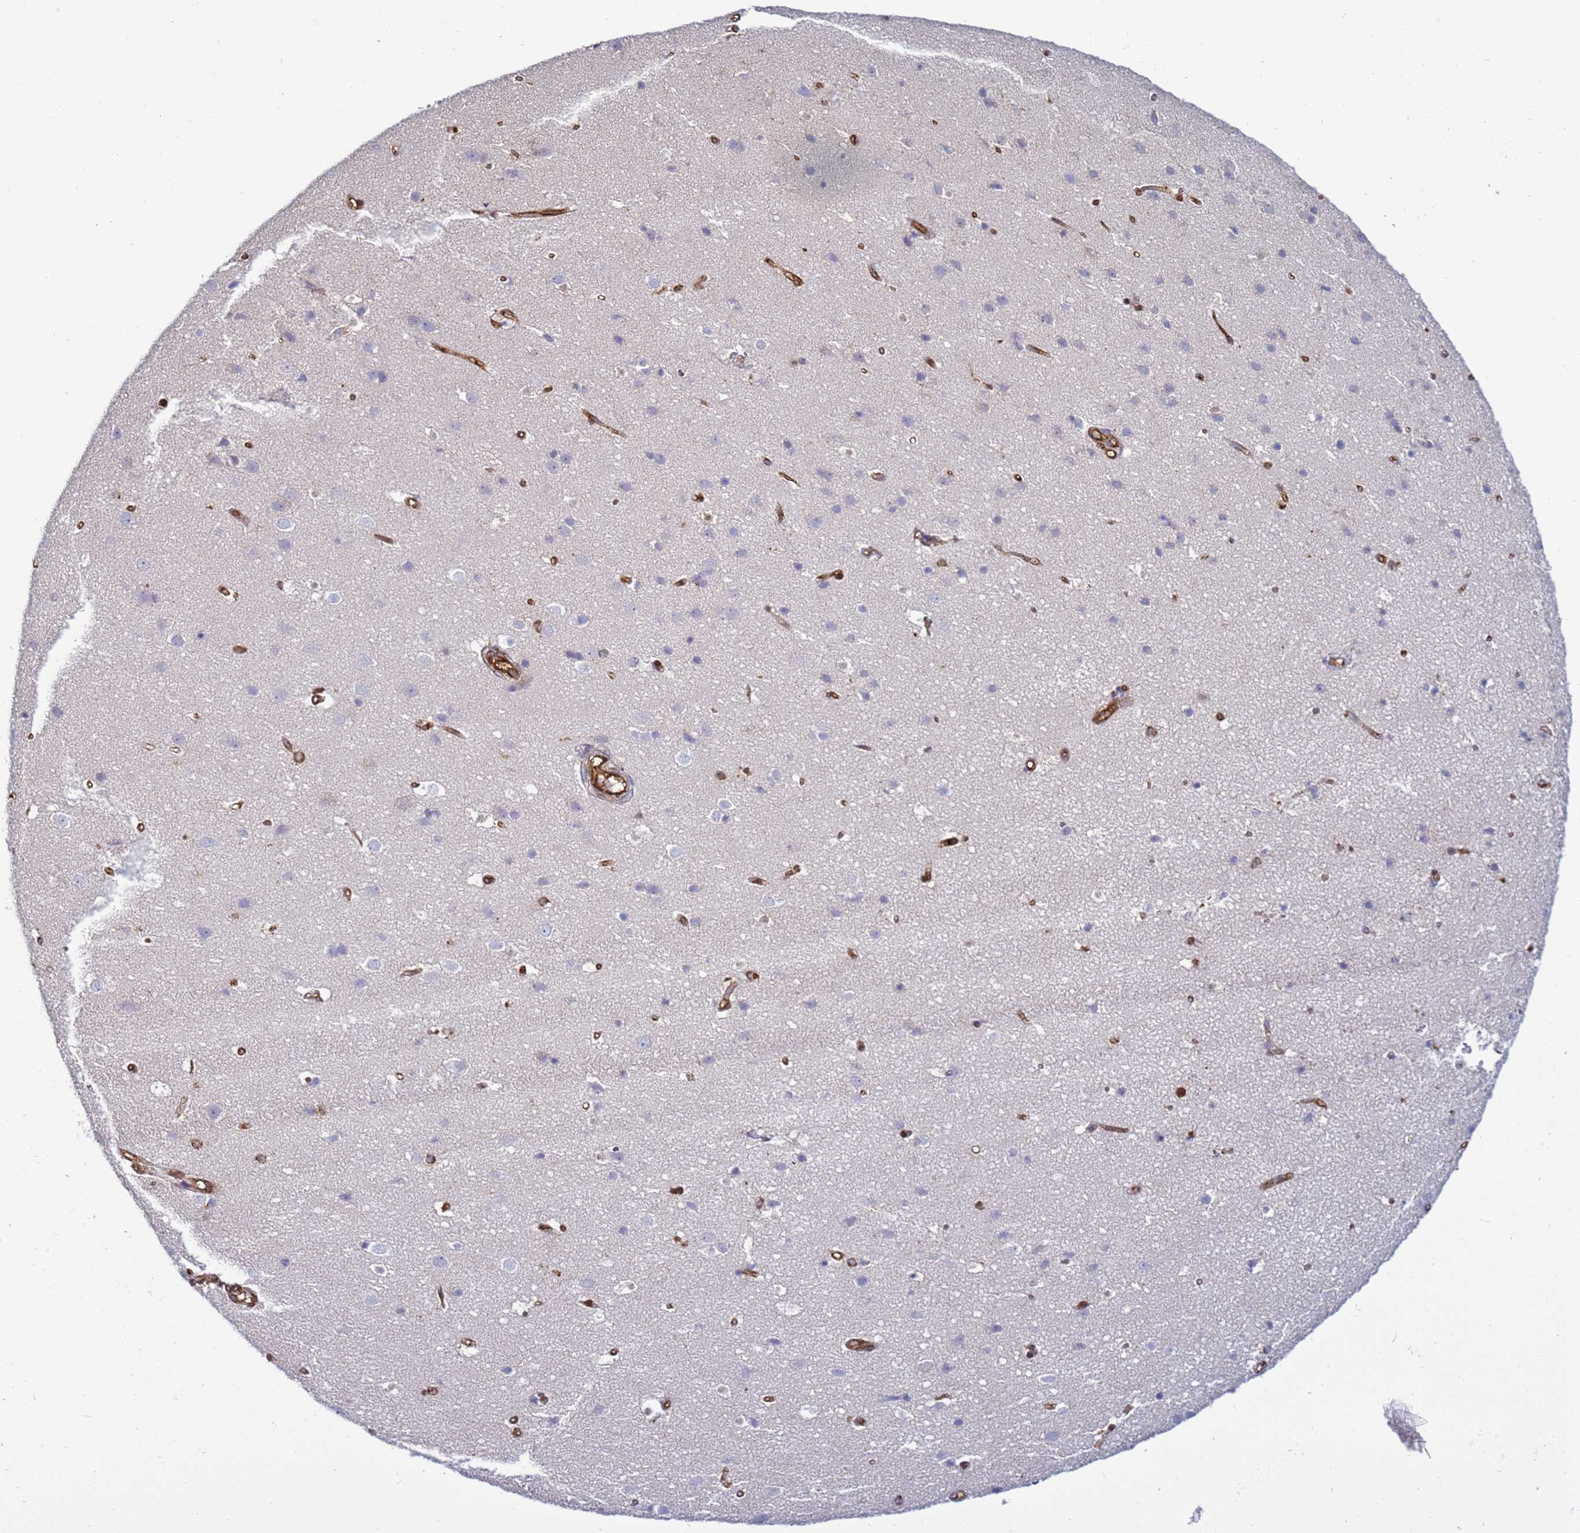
{"staining": {"intensity": "strong", "quantity": ">75%", "location": "cytoplasmic/membranous"}, "tissue": "cerebral cortex", "cell_type": "Endothelial cells", "image_type": "normal", "snomed": [{"axis": "morphology", "description": "Normal tissue, NOS"}, {"axis": "topography", "description": "Cerebral cortex"}], "caption": "Protein expression by immunohistochemistry exhibits strong cytoplasmic/membranous expression in about >75% of endothelial cells in normal cerebral cortex.", "gene": "ZBTB8OS", "patient": {"sex": "male", "age": 54}}